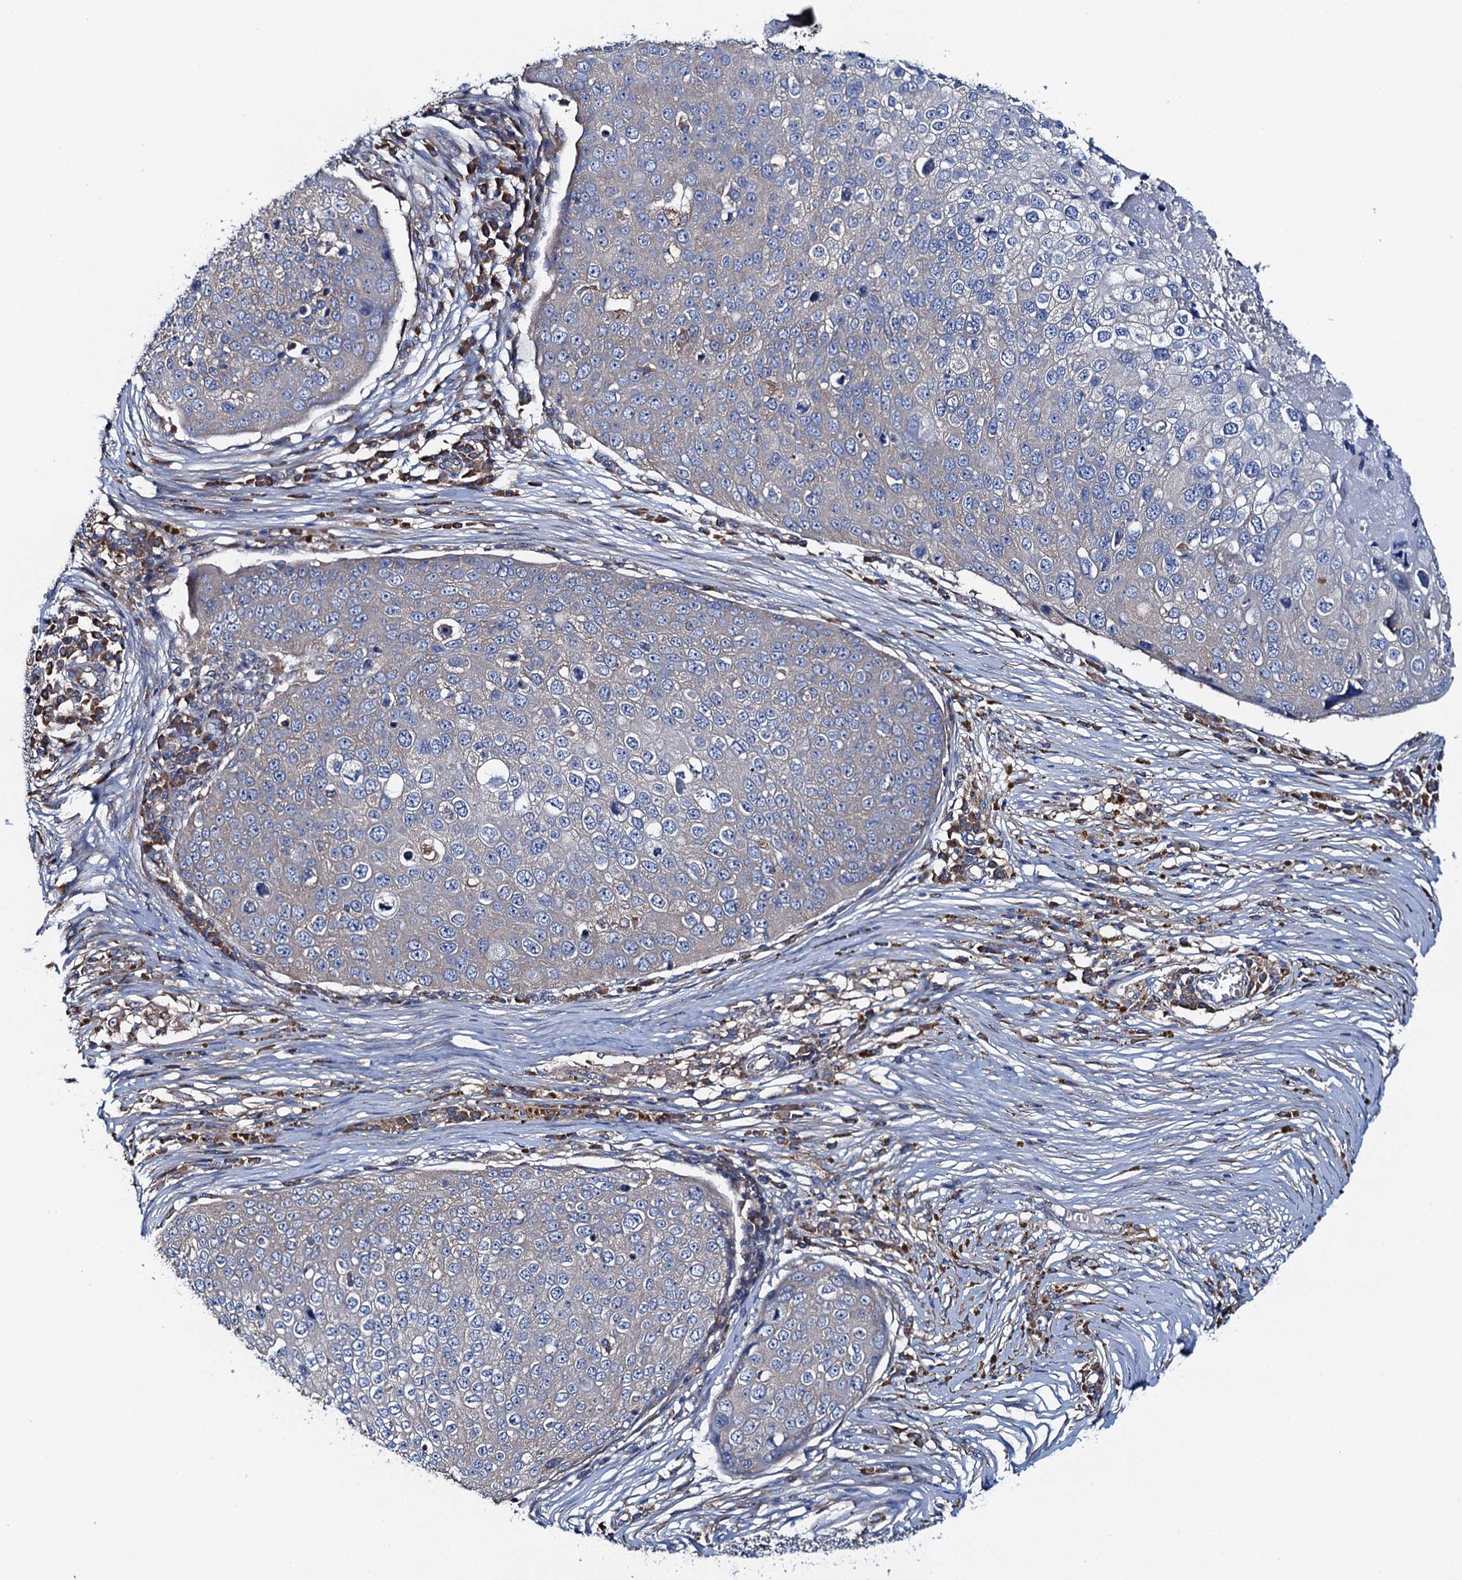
{"staining": {"intensity": "negative", "quantity": "none", "location": "none"}, "tissue": "skin cancer", "cell_type": "Tumor cells", "image_type": "cancer", "snomed": [{"axis": "morphology", "description": "Squamous cell carcinoma, NOS"}, {"axis": "topography", "description": "Skin"}], "caption": "This is an immunohistochemistry (IHC) micrograph of human squamous cell carcinoma (skin). There is no expression in tumor cells.", "gene": "ADCY9", "patient": {"sex": "male", "age": 71}}